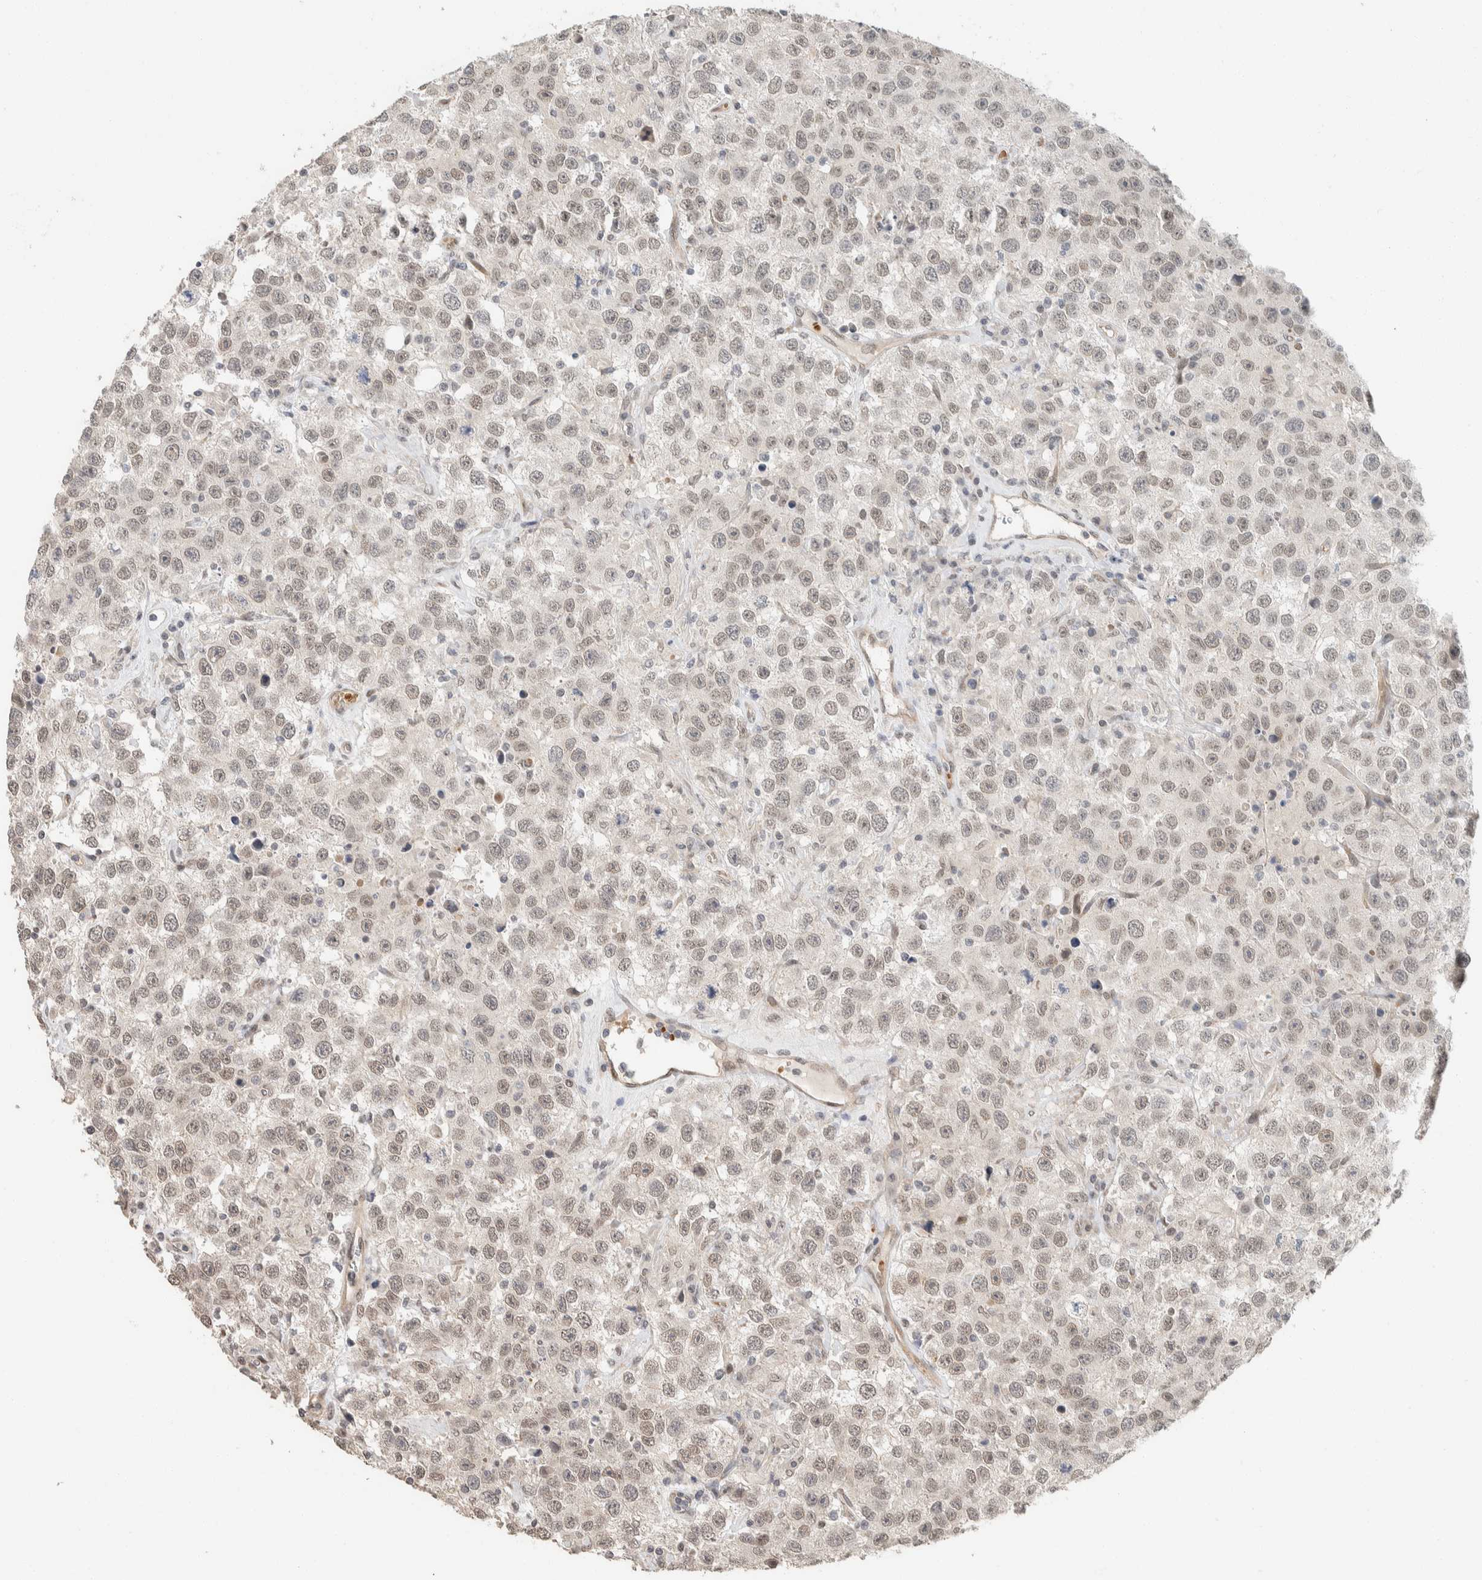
{"staining": {"intensity": "weak", "quantity": ">75%", "location": "nuclear"}, "tissue": "testis cancer", "cell_type": "Tumor cells", "image_type": "cancer", "snomed": [{"axis": "morphology", "description": "Seminoma, NOS"}, {"axis": "topography", "description": "Testis"}], "caption": "Immunohistochemistry (IHC) histopathology image of neoplastic tissue: seminoma (testis) stained using immunohistochemistry demonstrates low levels of weak protein expression localized specifically in the nuclear of tumor cells, appearing as a nuclear brown color.", "gene": "ZBTB2", "patient": {"sex": "male", "age": 41}}